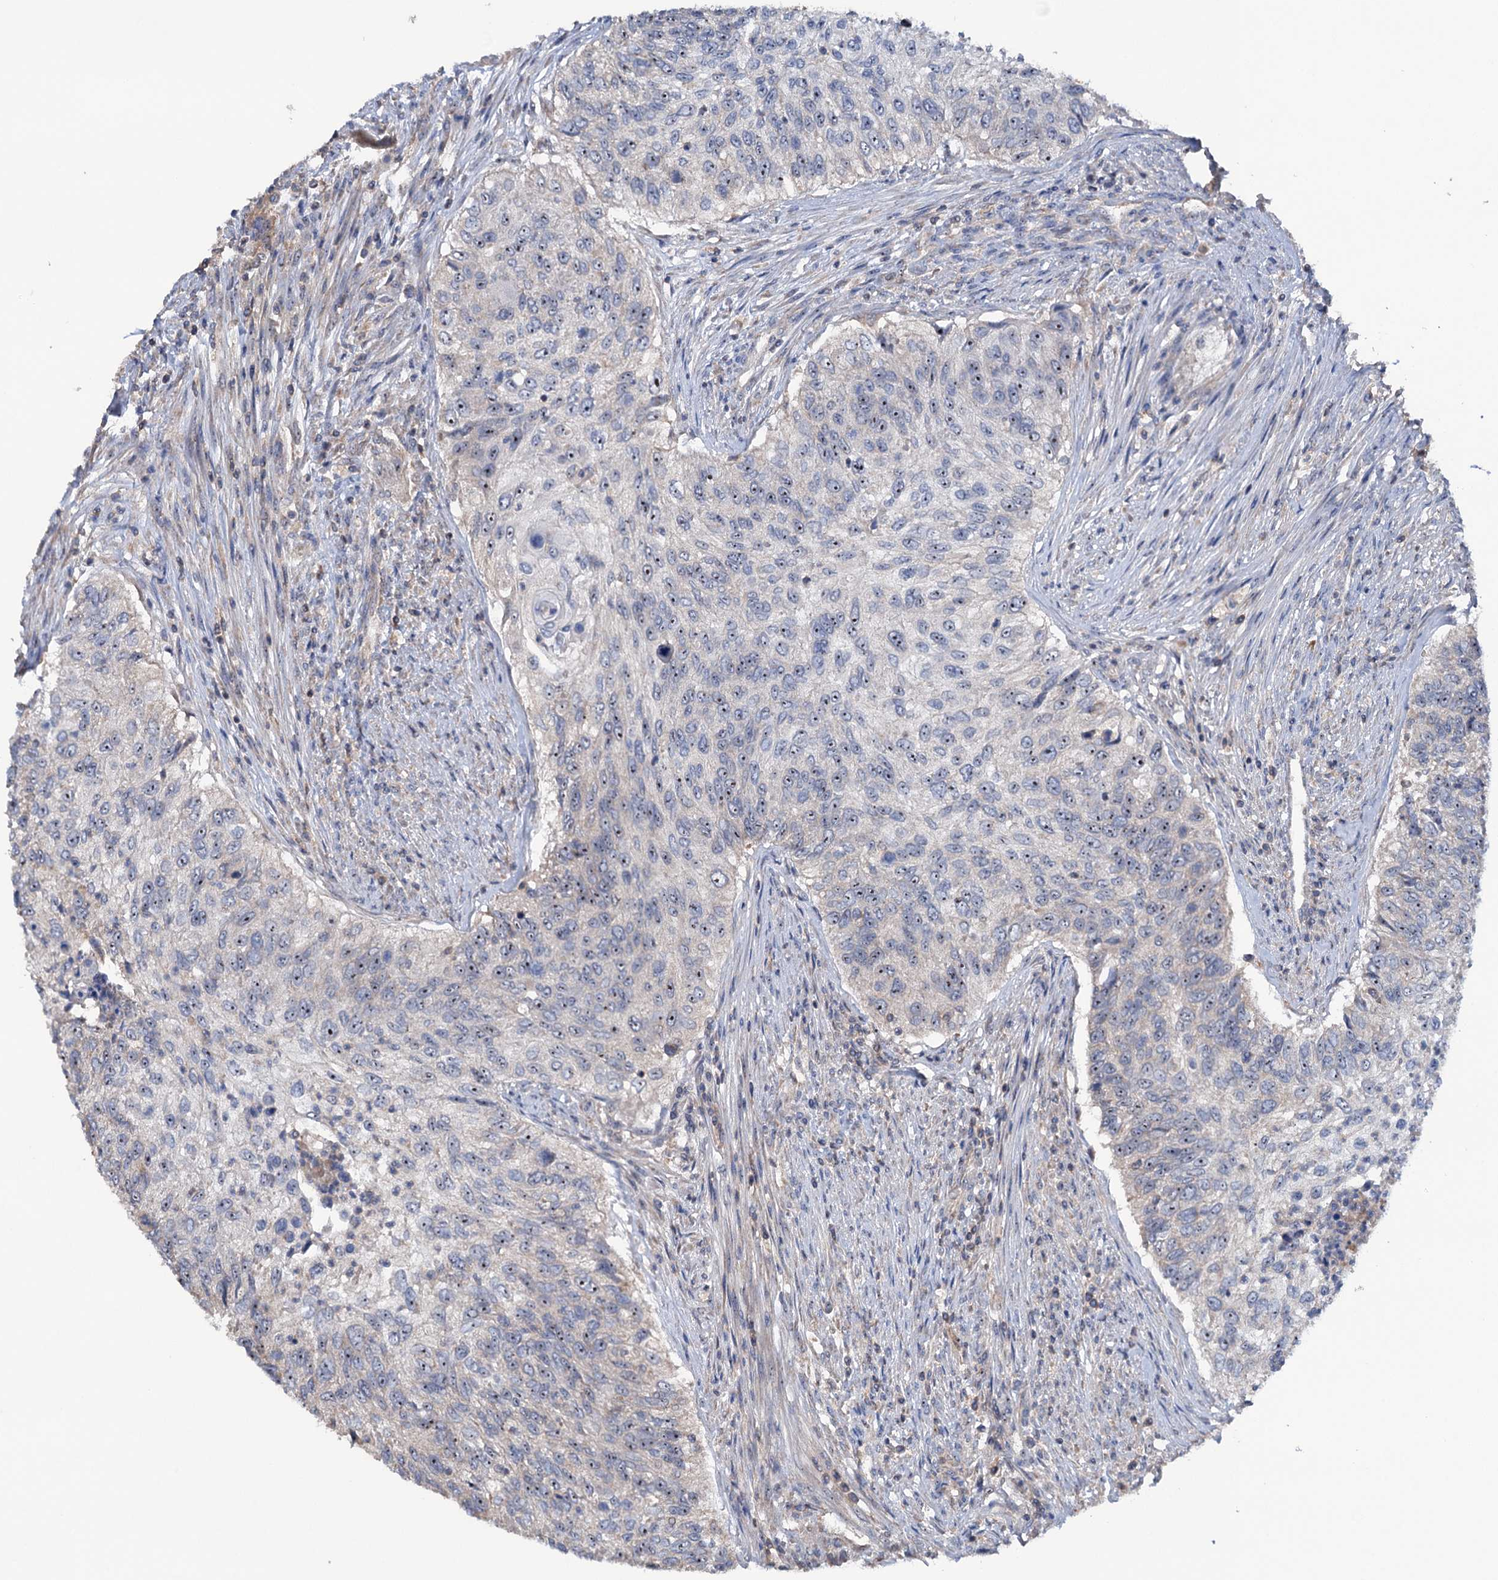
{"staining": {"intensity": "weak", "quantity": "<25%", "location": "nuclear"}, "tissue": "urothelial cancer", "cell_type": "Tumor cells", "image_type": "cancer", "snomed": [{"axis": "morphology", "description": "Urothelial carcinoma, High grade"}, {"axis": "topography", "description": "Urinary bladder"}], "caption": "Tumor cells are negative for brown protein staining in urothelial cancer.", "gene": "HTR3B", "patient": {"sex": "female", "age": 60}}